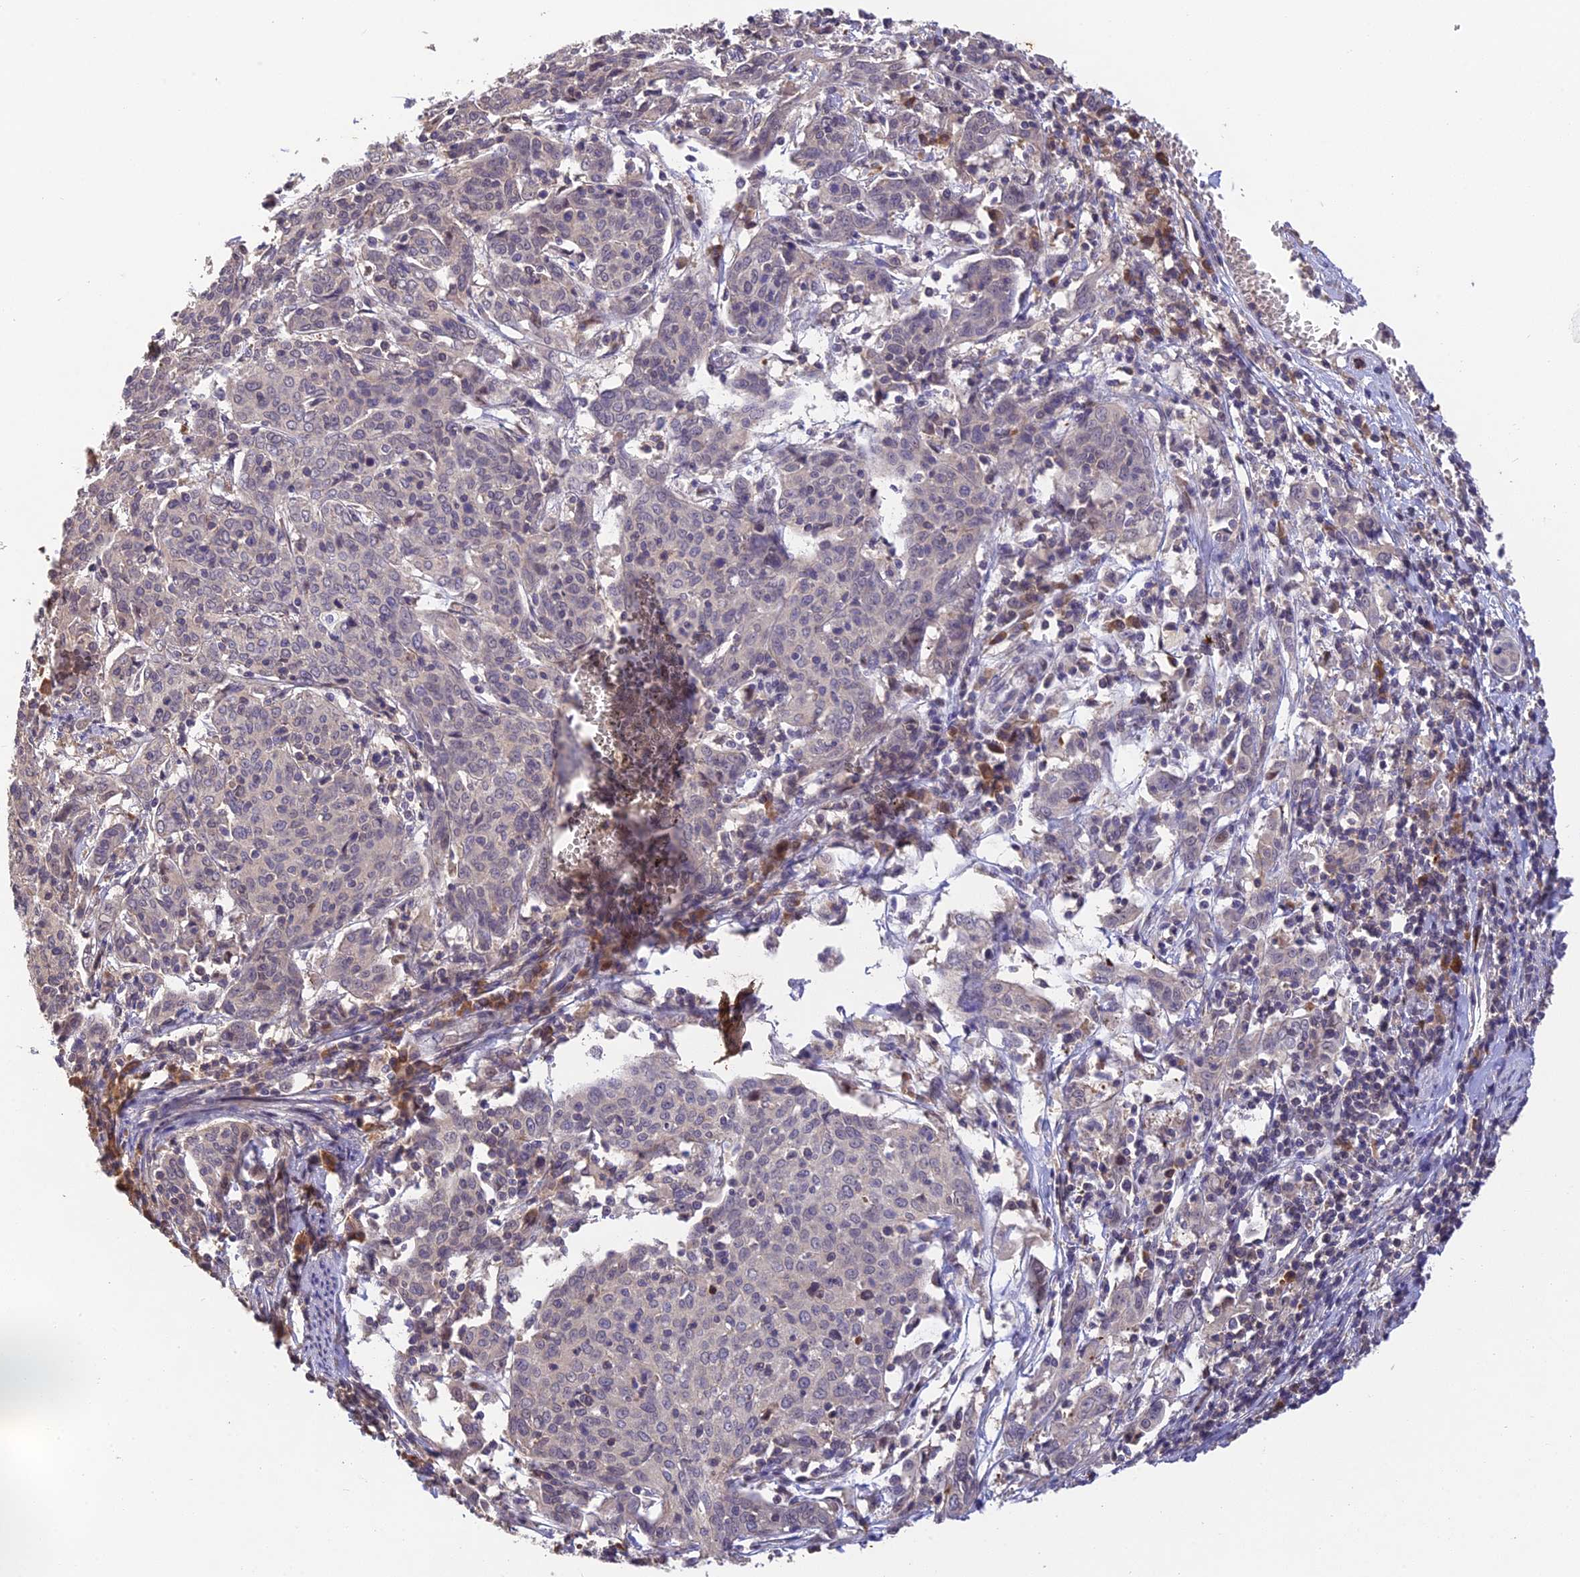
{"staining": {"intensity": "negative", "quantity": "none", "location": "none"}, "tissue": "cervical cancer", "cell_type": "Tumor cells", "image_type": "cancer", "snomed": [{"axis": "morphology", "description": "Squamous cell carcinoma, NOS"}, {"axis": "topography", "description": "Cervix"}], "caption": "A histopathology image of human cervical cancer is negative for staining in tumor cells.", "gene": "DENND5B", "patient": {"sex": "female", "age": 67}}